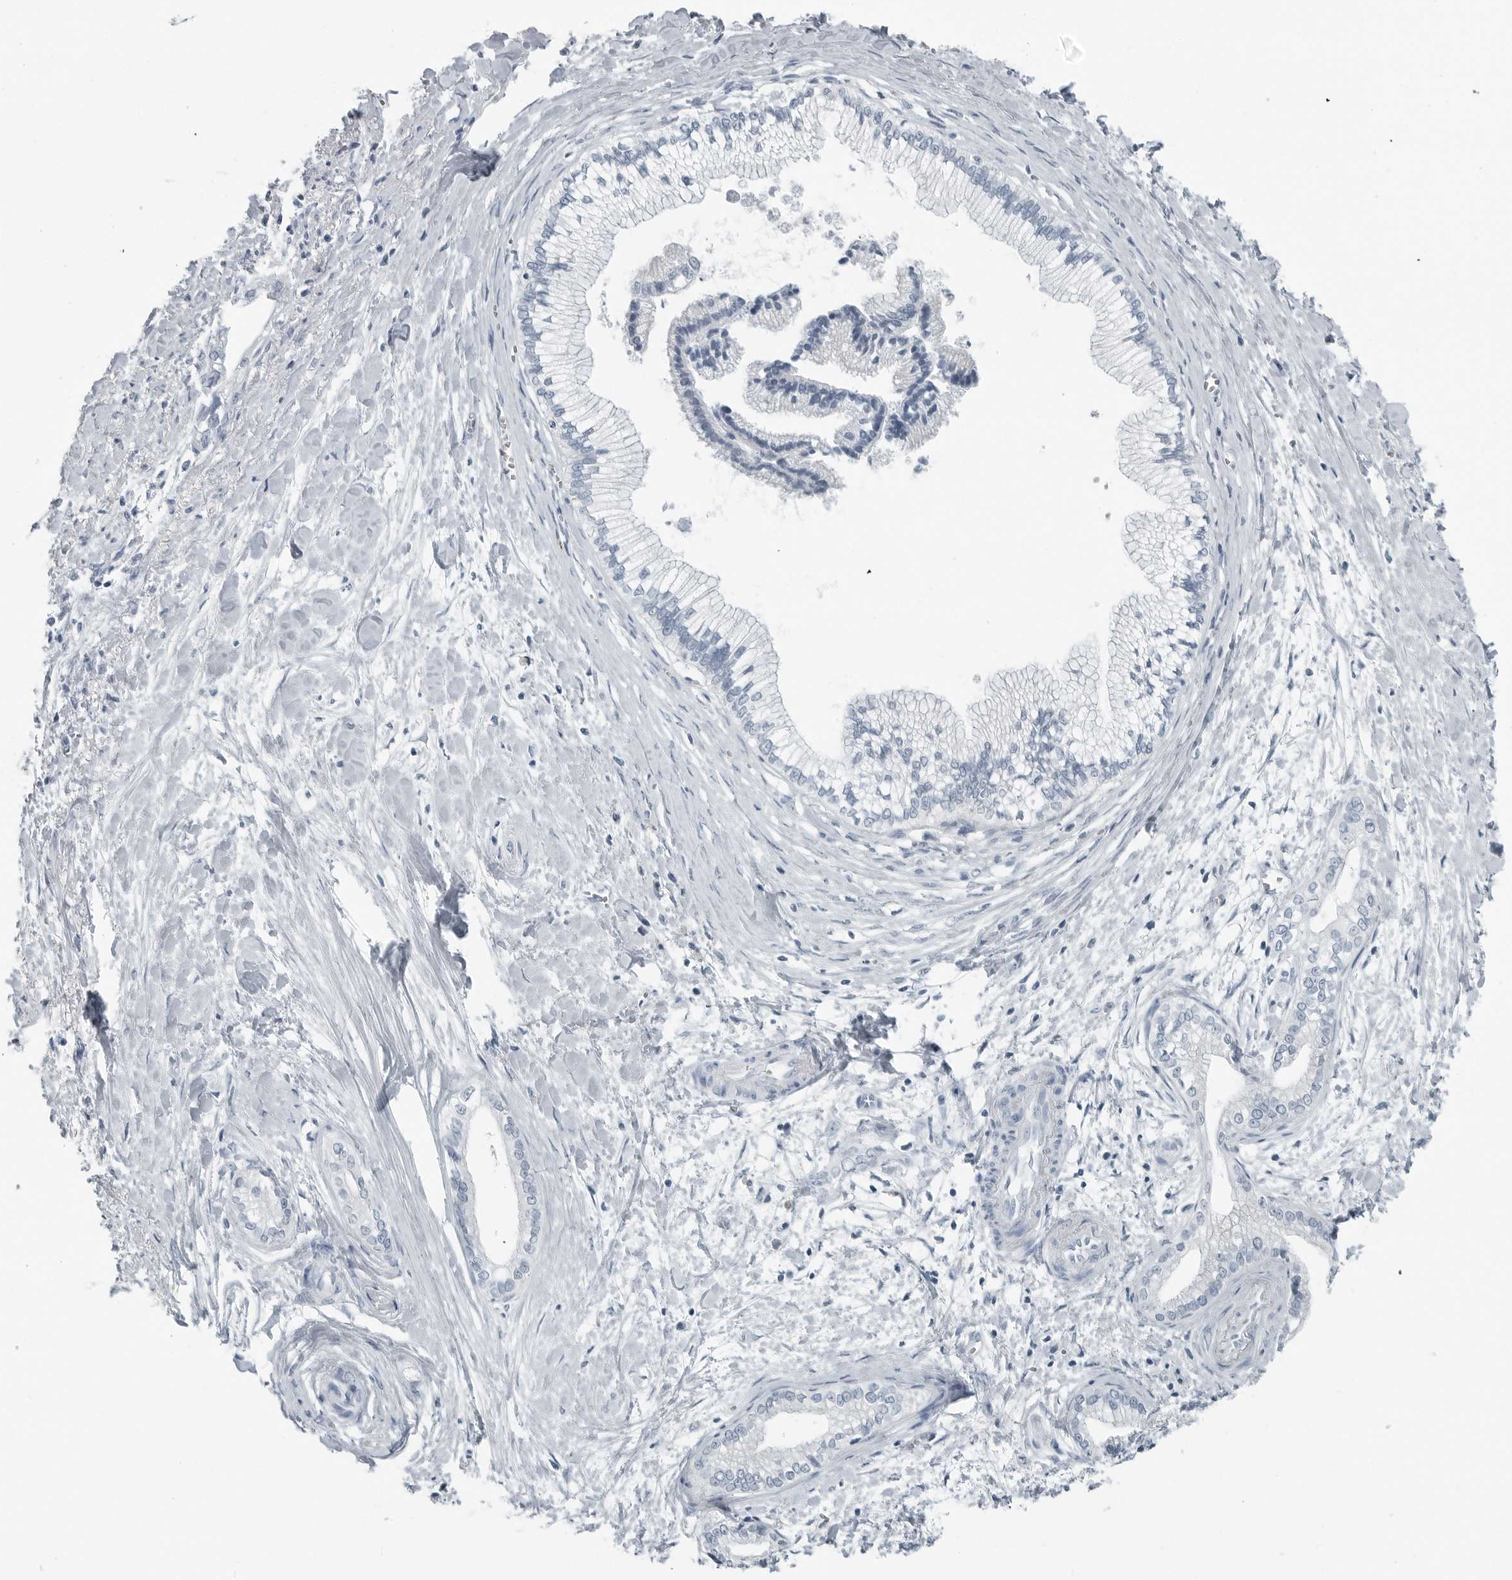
{"staining": {"intensity": "negative", "quantity": "none", "location": "none"}, "tissue": "pancreatic cancer", "cell_type": "Tumor cells", "image_type": "cancer", "snomed": [{"axis": "morphology", "description": "Adenocarcinoma, NOS"}, {"axis": "topography", "description": "Pancreas"}], "caption": "Pancreatic cancer stained for a protein using immunohistochemistry demonstrates no expression tumor cells.", "gene": "ZPBP2", "patient": {"sex": "male", "age": 68}}